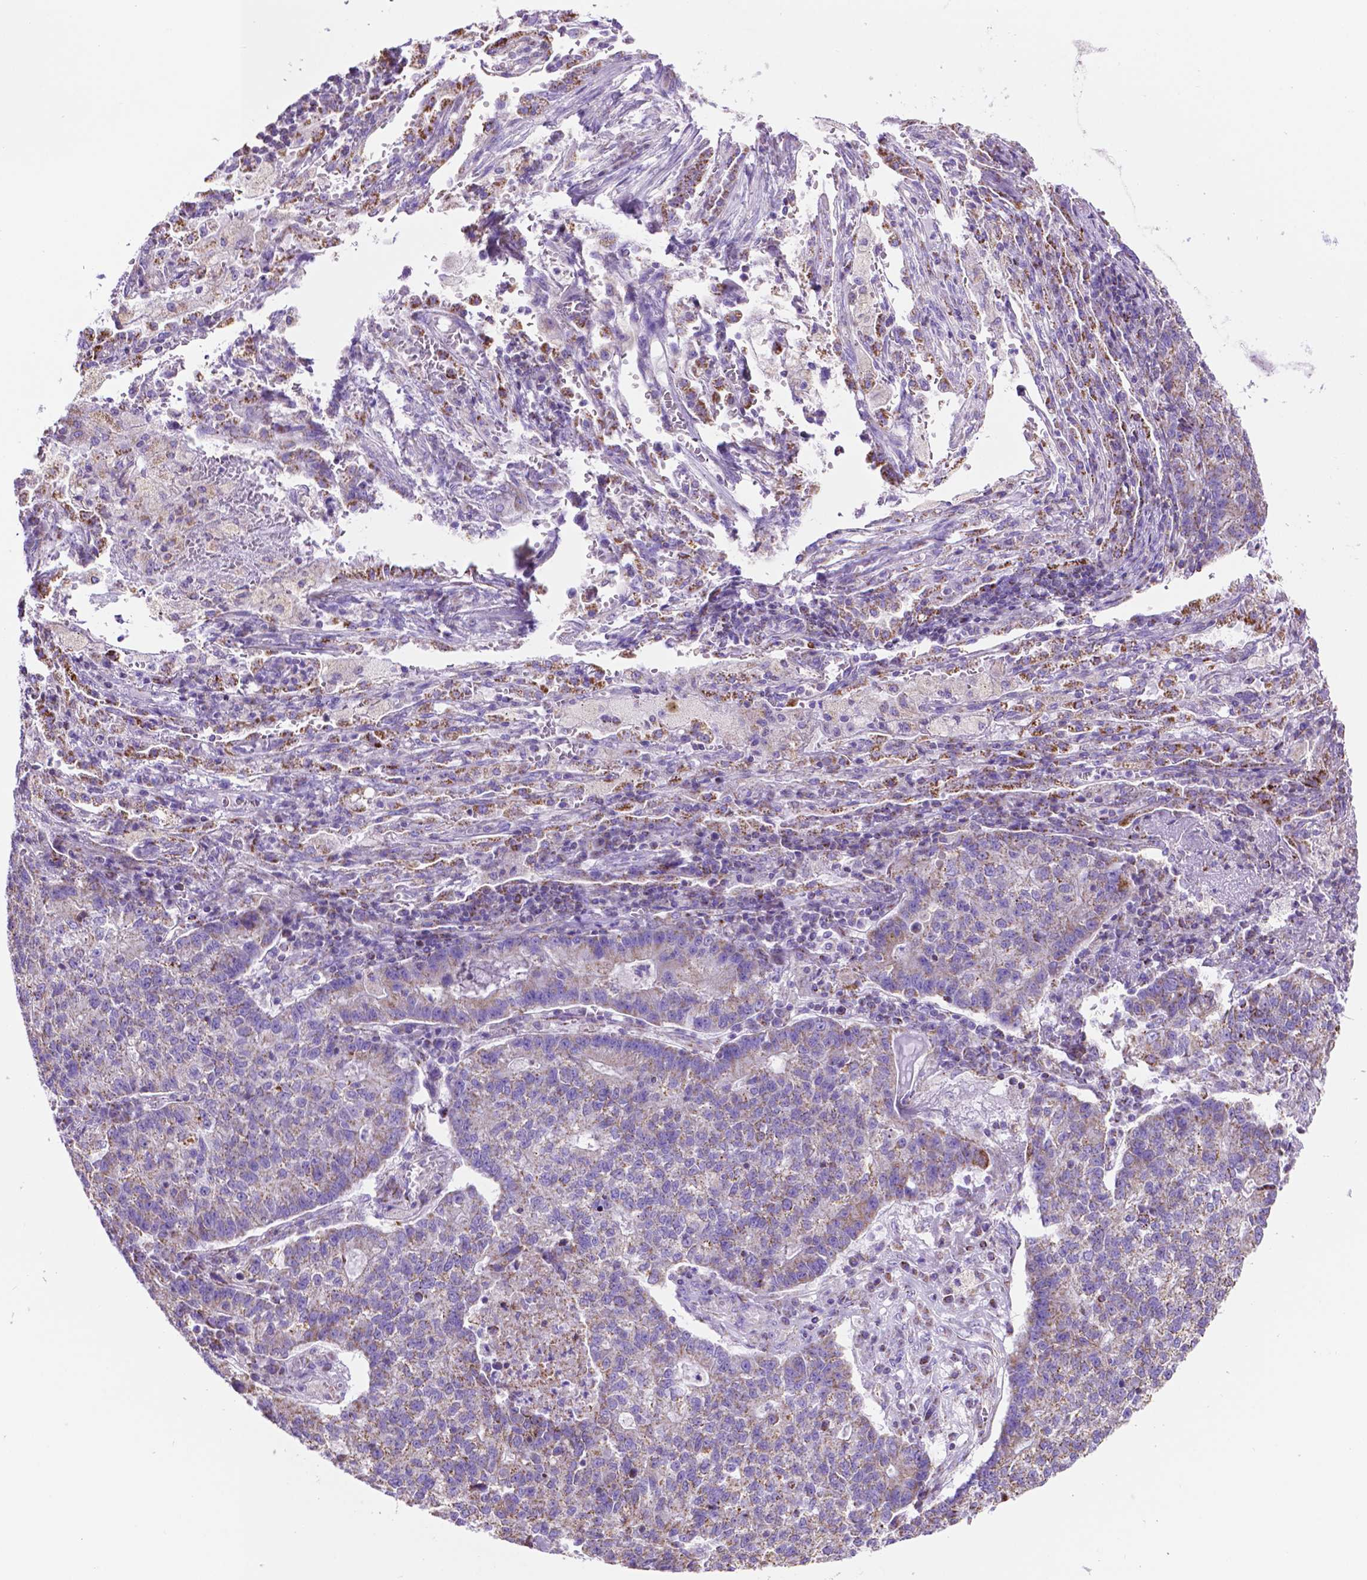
{"staining": {"intensity": "weak", "quantity": "25%-75%", "location": "cytoplasmic/membranous"}, "tissue": "lung cancer", "cell_type": "Tumor cells", "image_type": "cancer", "snomed": [{"axis": "morphology", "description": "Adenocarcinoma, NOS"}, {"axis": "topography", "description": "Lung"}], "caption": "IHC (DAB (3,3'-diaminobenzidine)) staining of lung cancer demonstrates weak cytoplasmic/membranous protein staining in about 25%-75% of tumor cells.", "gene": "GDPD5", "patient": {"sex": "male", "age": 57}}